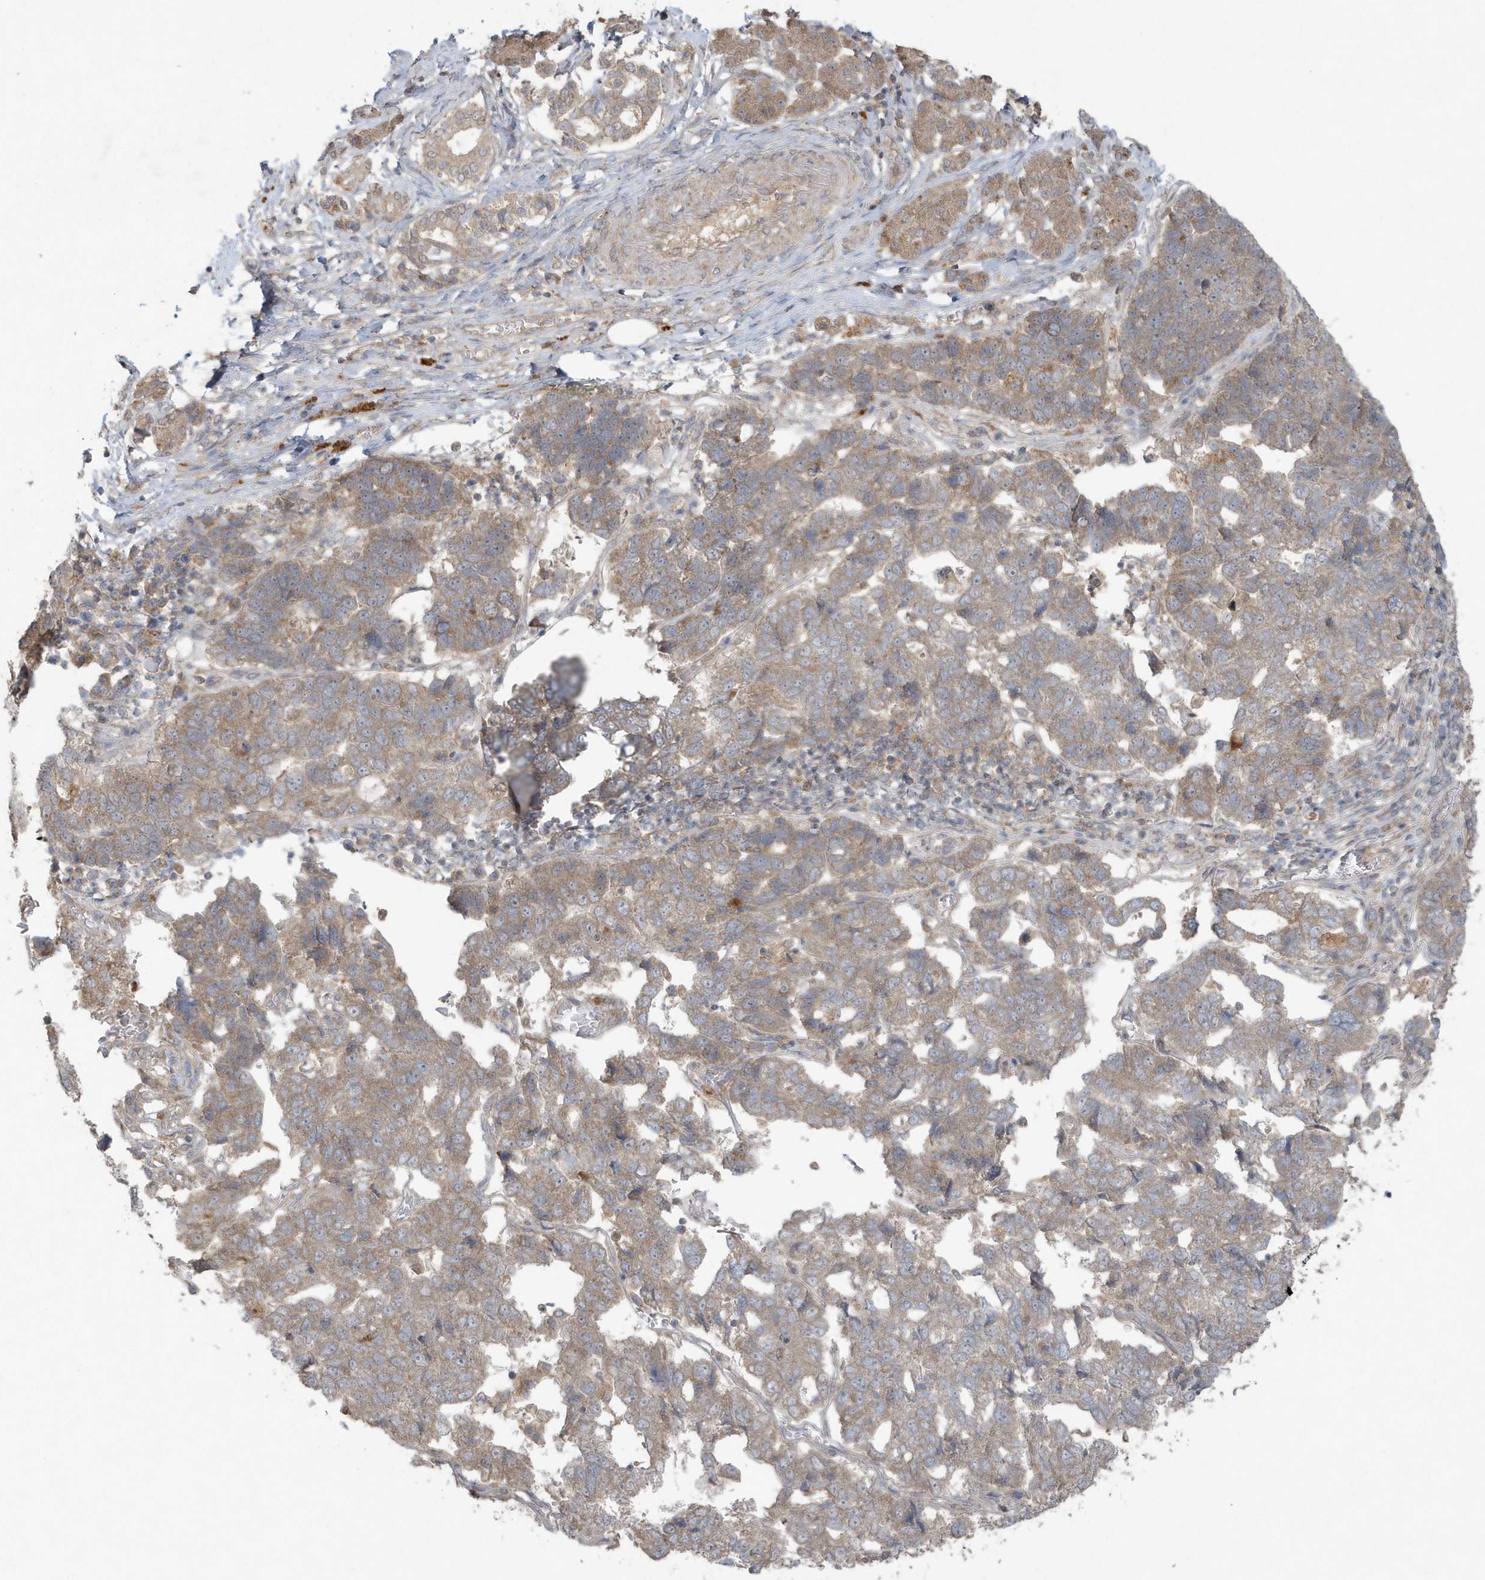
{"staining": {"intensity": "moderate", "quantity": ">75%", "location": "cytoplasmic/membranous"}, "tissue": "pancreatic cancer", "cell_type": "Tumor cells", "image_type": "cancer", "snomed": [{"axis": "morphology", "description": "Adenocarcinoma, NOS"}, {"axis": "topography", "description": "Pancreas"}], "caption": "About >75% of tumor cells in human pancreatic cancer reveal moderate cytoplasmic/membranous protein expression as visualized by brown immunohistochemical staining.", "gene": "C1RL", "patient": {"sex": "female", "age": 61}}